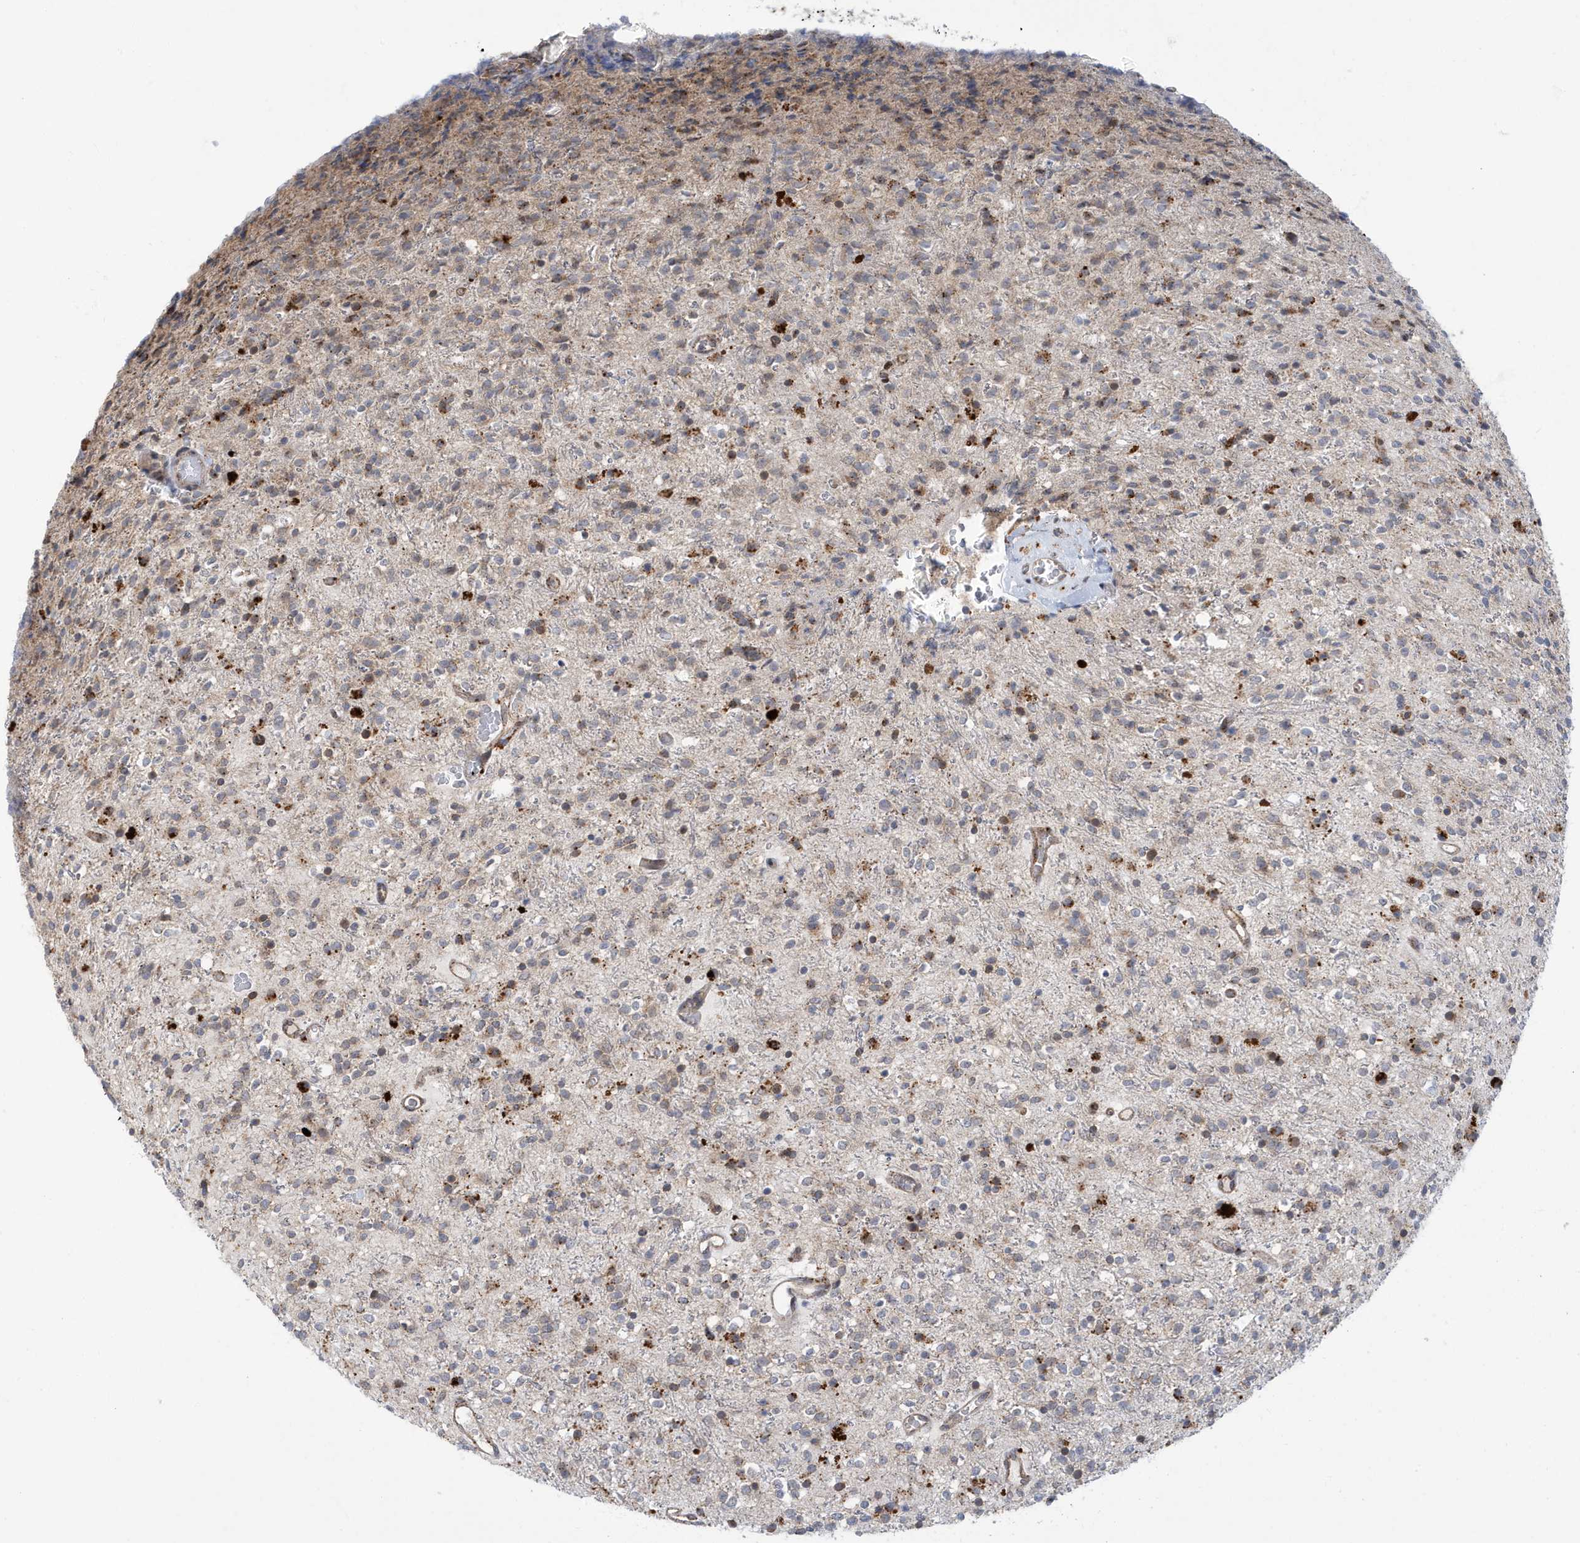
{"staining": {"intensity": "weak", "quantity": "<25%", "location": "cytoplasmic/membranous"}, "tissue": "glioma", "cell_type": "Tumor cells", "image_type": "cancer", "snomed": [{"axis": "morphology", "description": "Glioma, malignant, High grade"}, {"axis": "topography", "description": "Brain"}], "caption": "DAB immunohistochemical staining of glioma demonstrates no significant expression in tumor cells.", "gene": "ZNF507", "patient": {"sex": "male", "age": 34}}